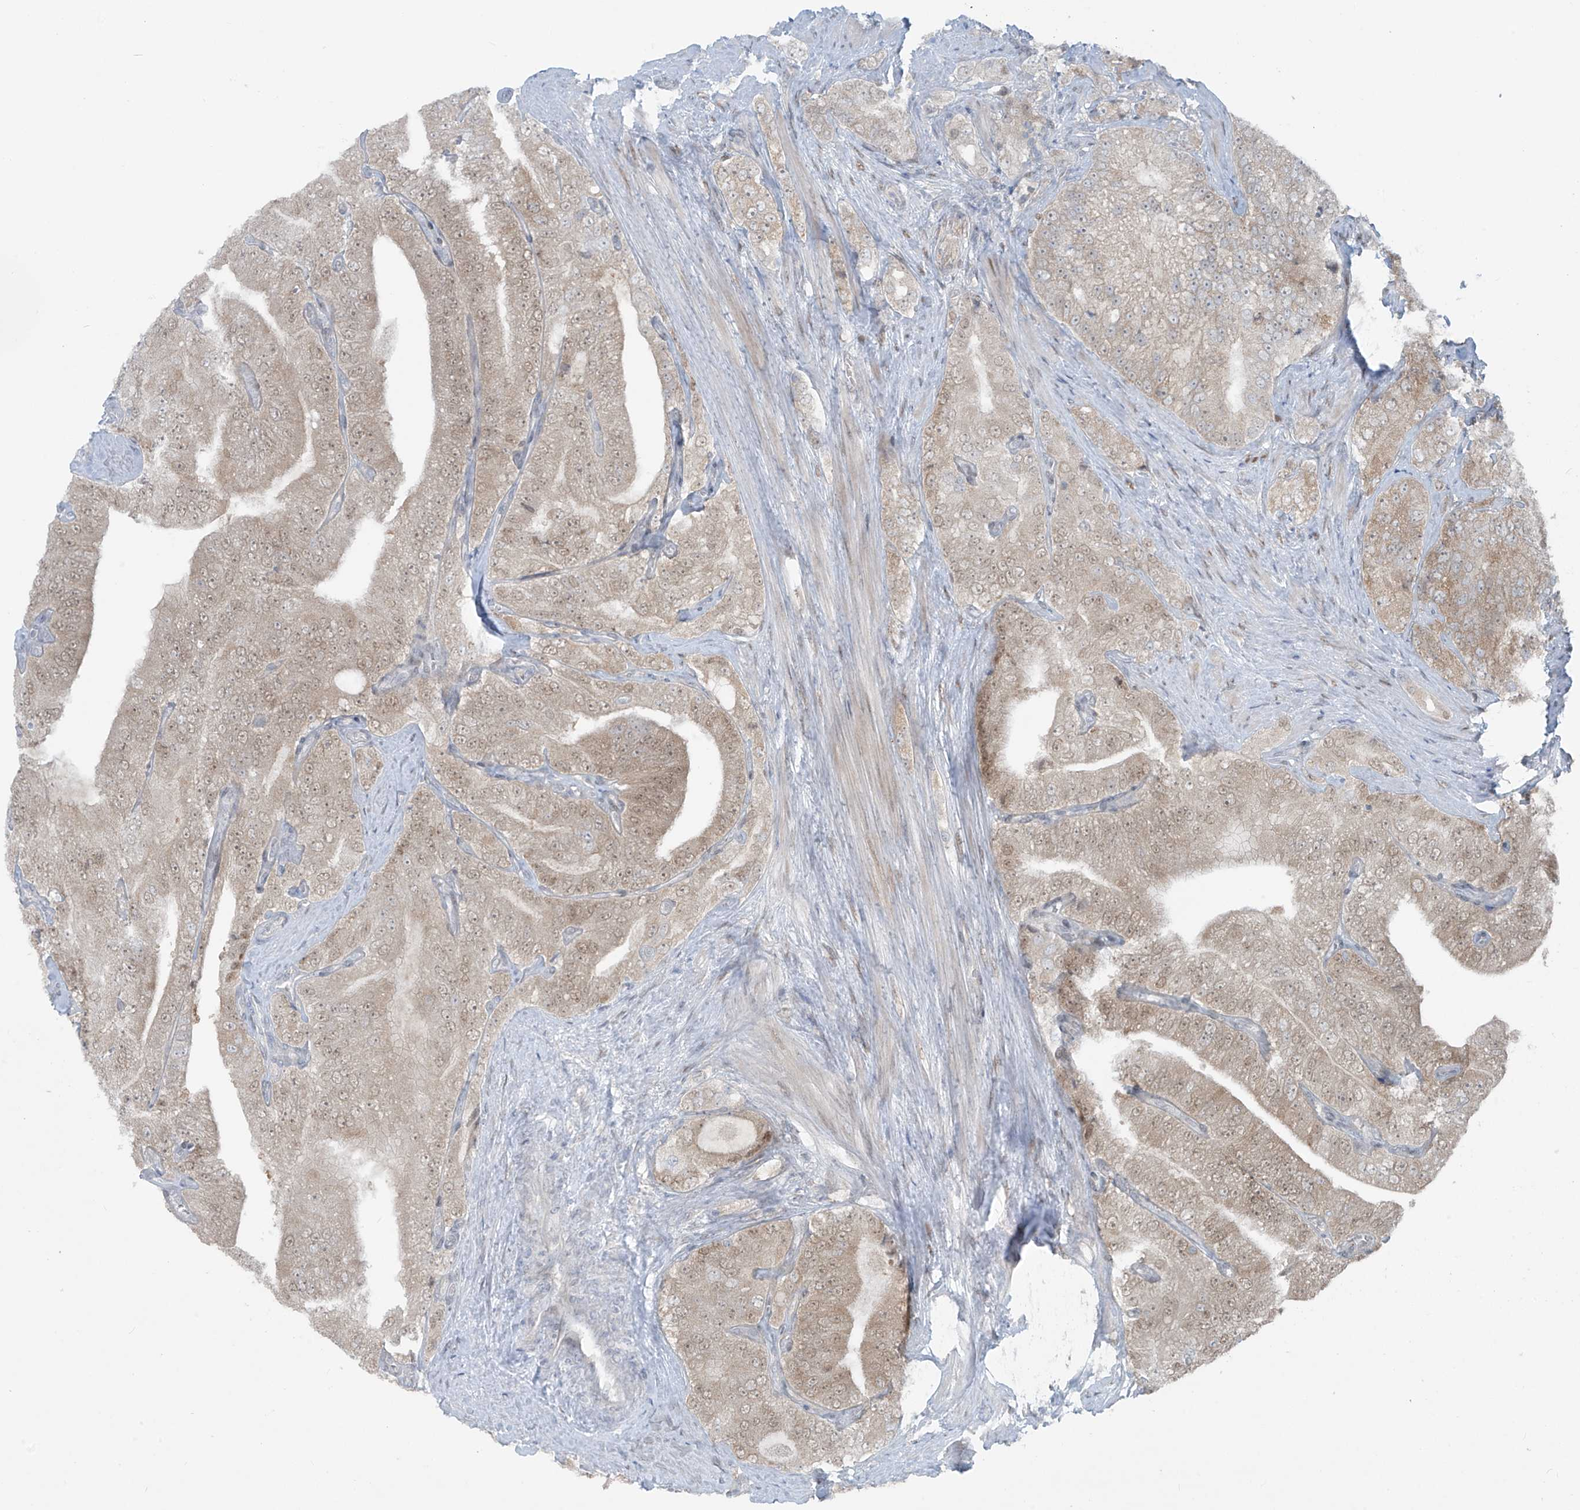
{"staining": {"intensity": "weak", "quantity": "25%-75%", "location": "cytoplasmic/membranous,nuclear"}, "tissue": "prostate cancer", "cell_type": "Tumor cells", "image_type": "cancer", "snomed": [{"axis": "morphology", "description": "Adenocarcinoma, High grade"}, {"axis": "topography", "description": "Prostate"}], "caption": "Human prostate cancer (high-grade adenocarcinoma) stained with a brown dye displays weak cytoplasmic/membranous and nuclear positive positivity in about 25%-75% of tumor cells.", "gene": "PPAT", "patient": {"sex": "male", "age": 58}}